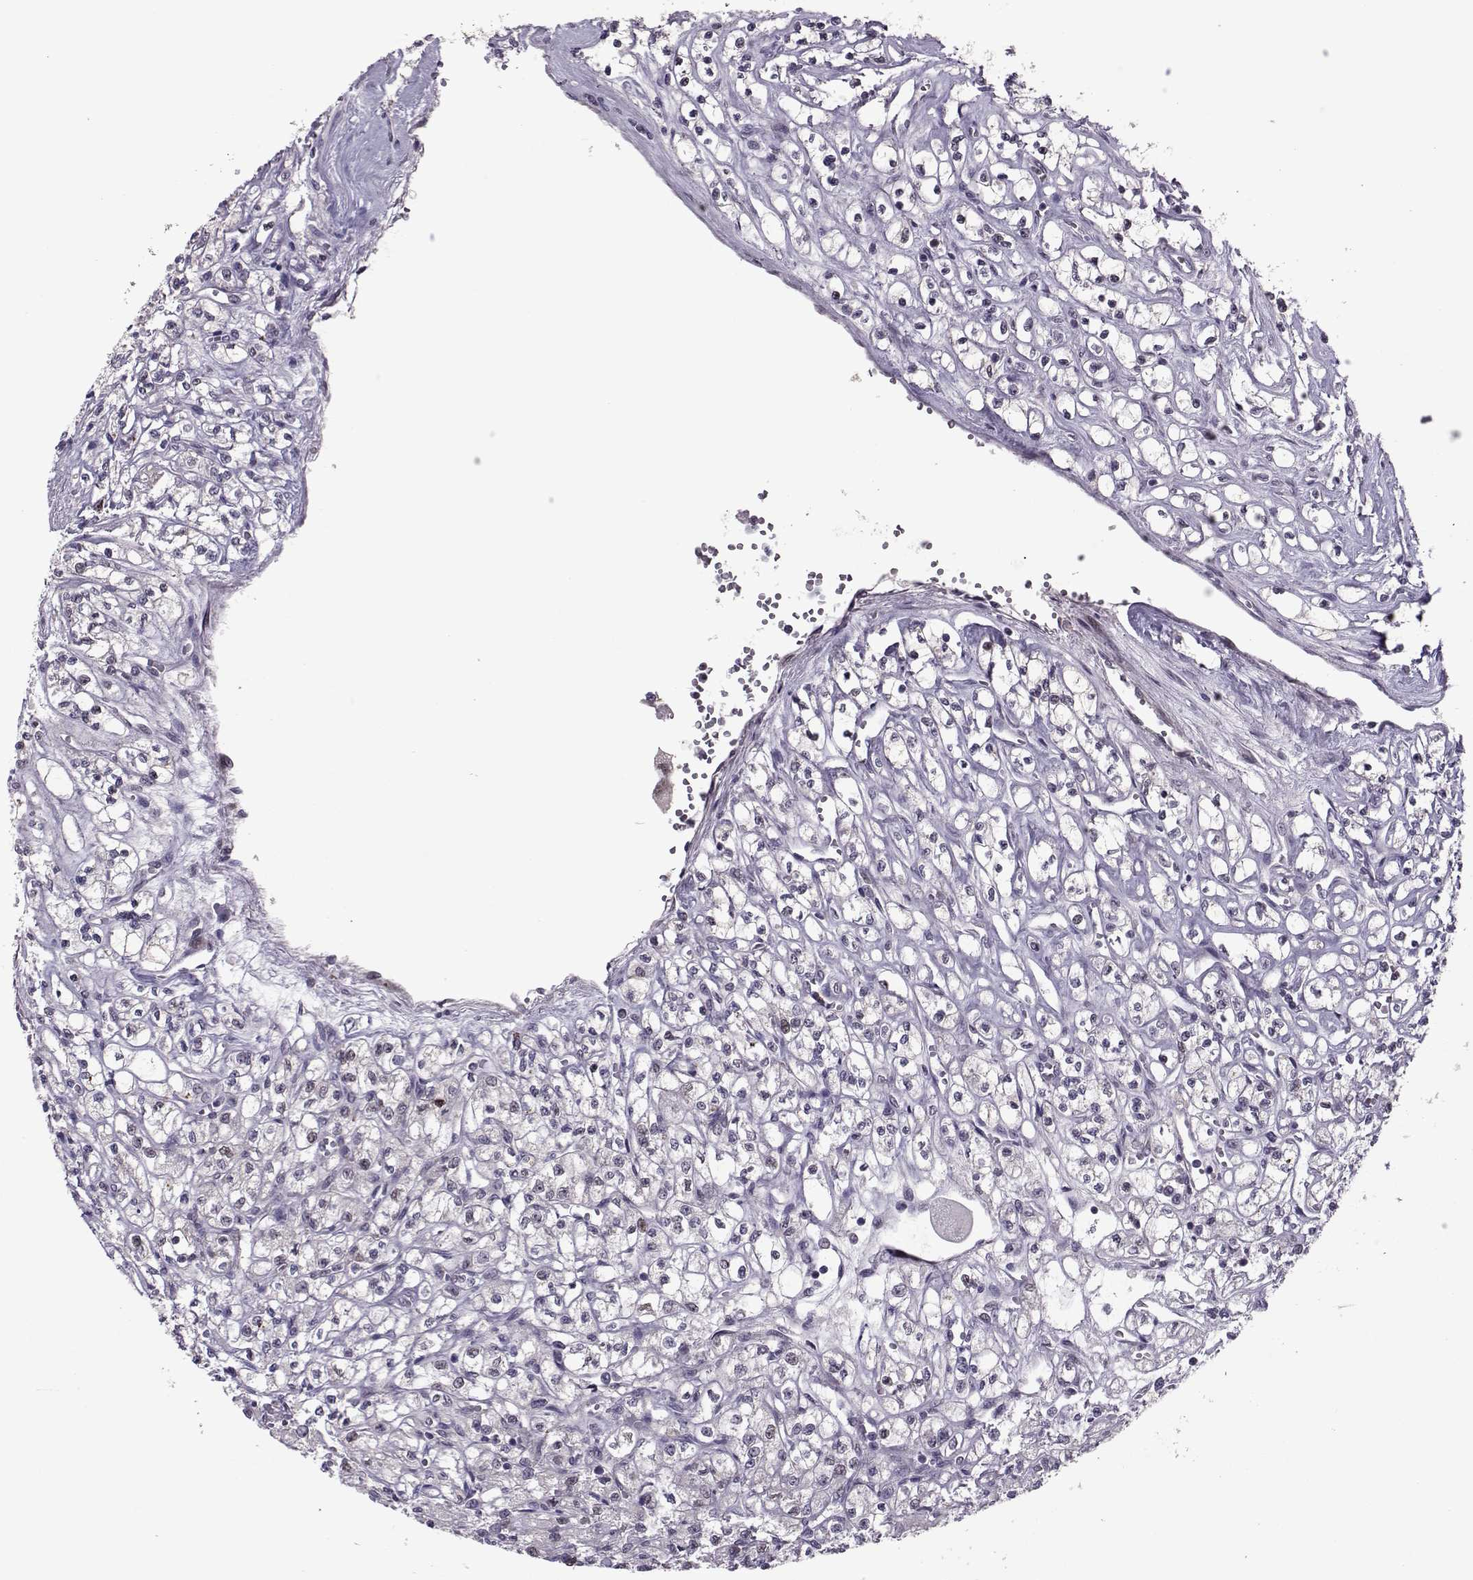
{"staining": {"intensity": "moderate", "quantity": "<25%", "location": "nuclear"}, "tissue": "renal cancer", "cell_type": "Tumor cells", "image_type": "cancer", "snomed": [{"axis": "morphology", "description": "Adenocarcinoma, NOS"}, {"axis": "topography", "description": "Kidney"}], "caption": "This micrograph demonstrates immunohistochemistry (IHC) staining of human adenocarcinoma (renal), with low moderate nuclear expression in approximately <25% of tumor cells.", "gene": "CDK4", "patient": {"sex": "female", "age": 70}}